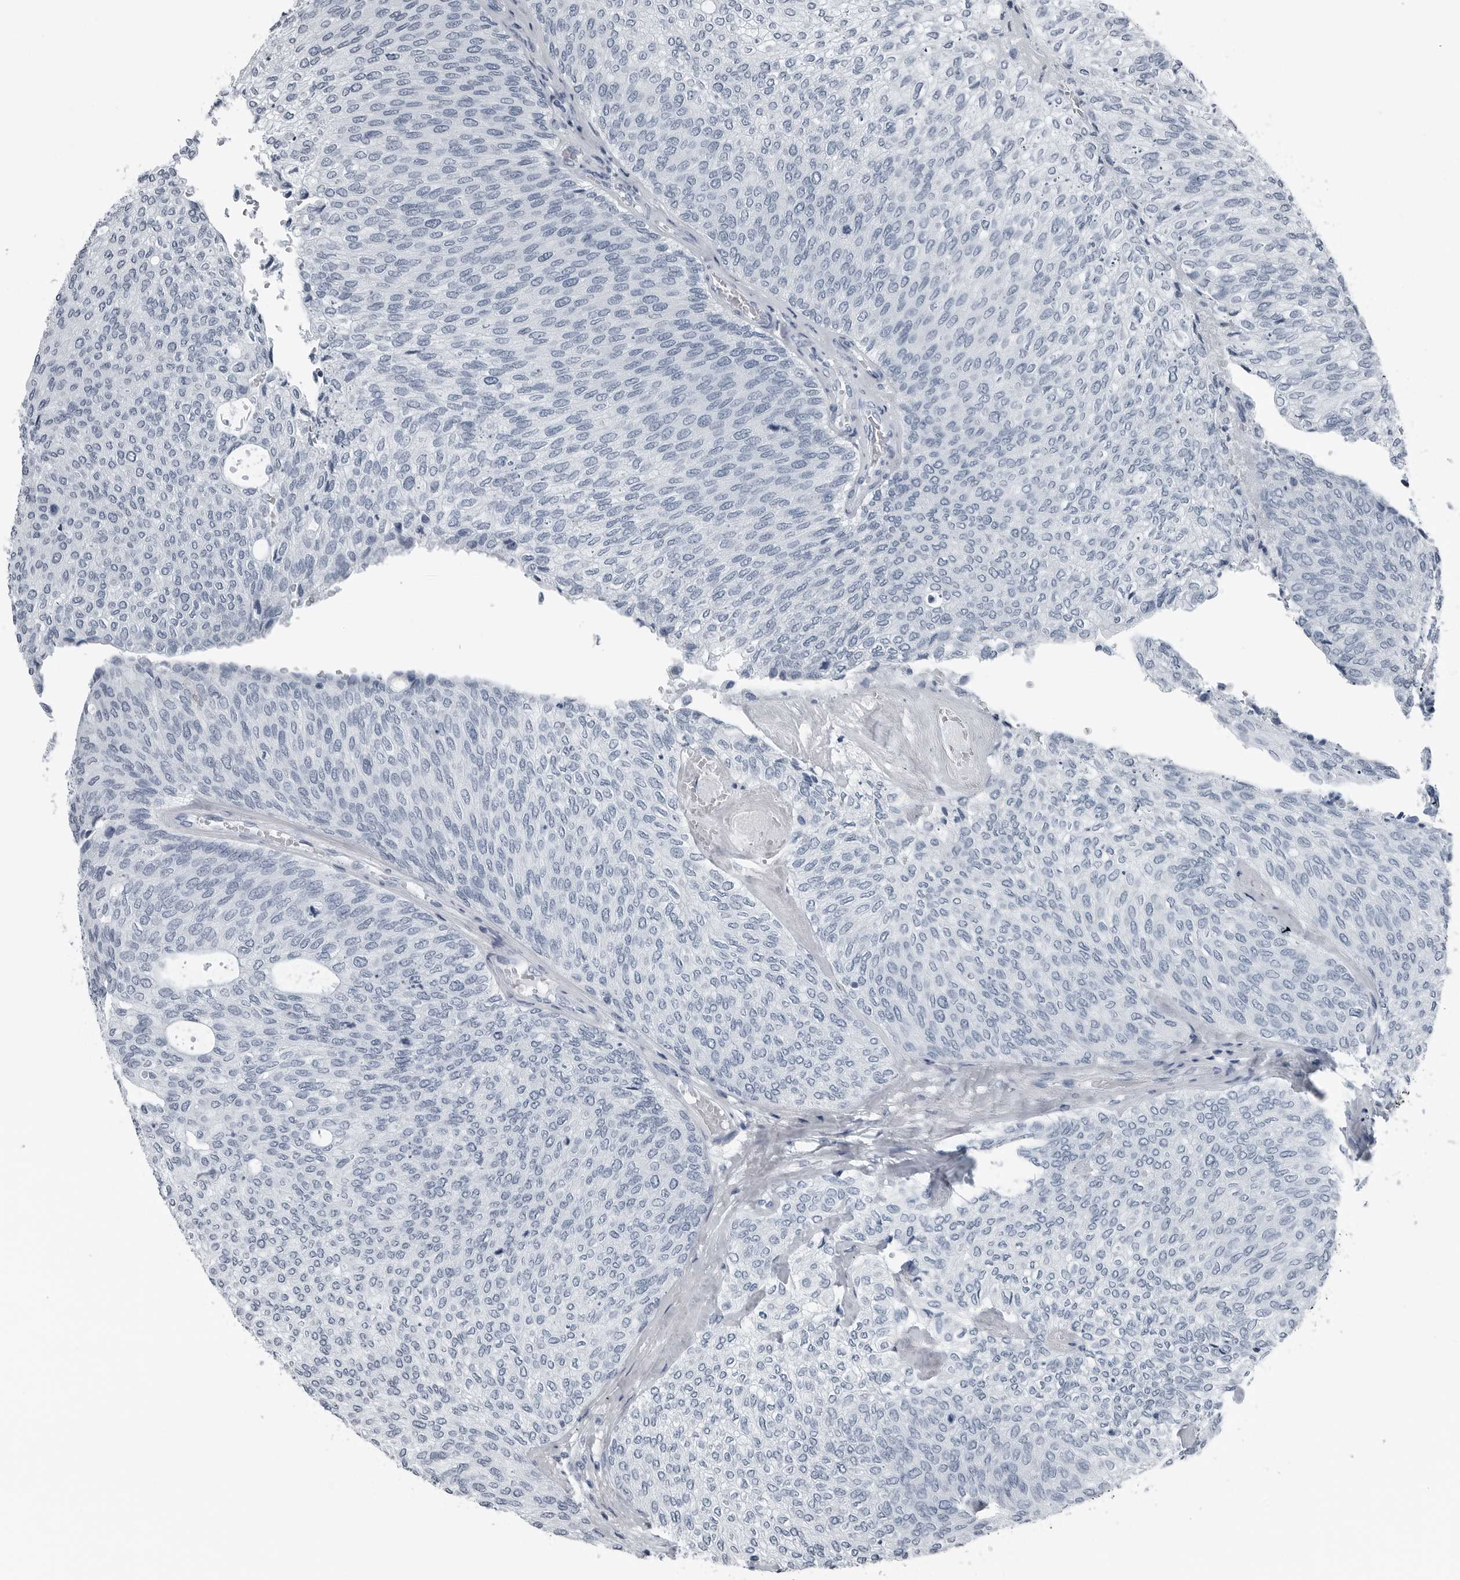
{"staining": {"intensity": "negative", "quantity": "none", "location": "none"}, "tissue": "urothelial cancer", "cell_type": "Tumor cells", "image_type": "cancer", "snomed": [{"axis": "morphology", "description": "Urothelial carcinoma, Low grade"}, {"axis": "topography", "description": "Urinary bladder"}], "caption": "Immunohistochemistry (IHC) histopathology image of human low-grade urothelial carcinoma stained for a protein (brown), which exhibits no staining in tumor cells.", "gene": "SPINK1", "patient": {"sex": "female", "age": 79}}